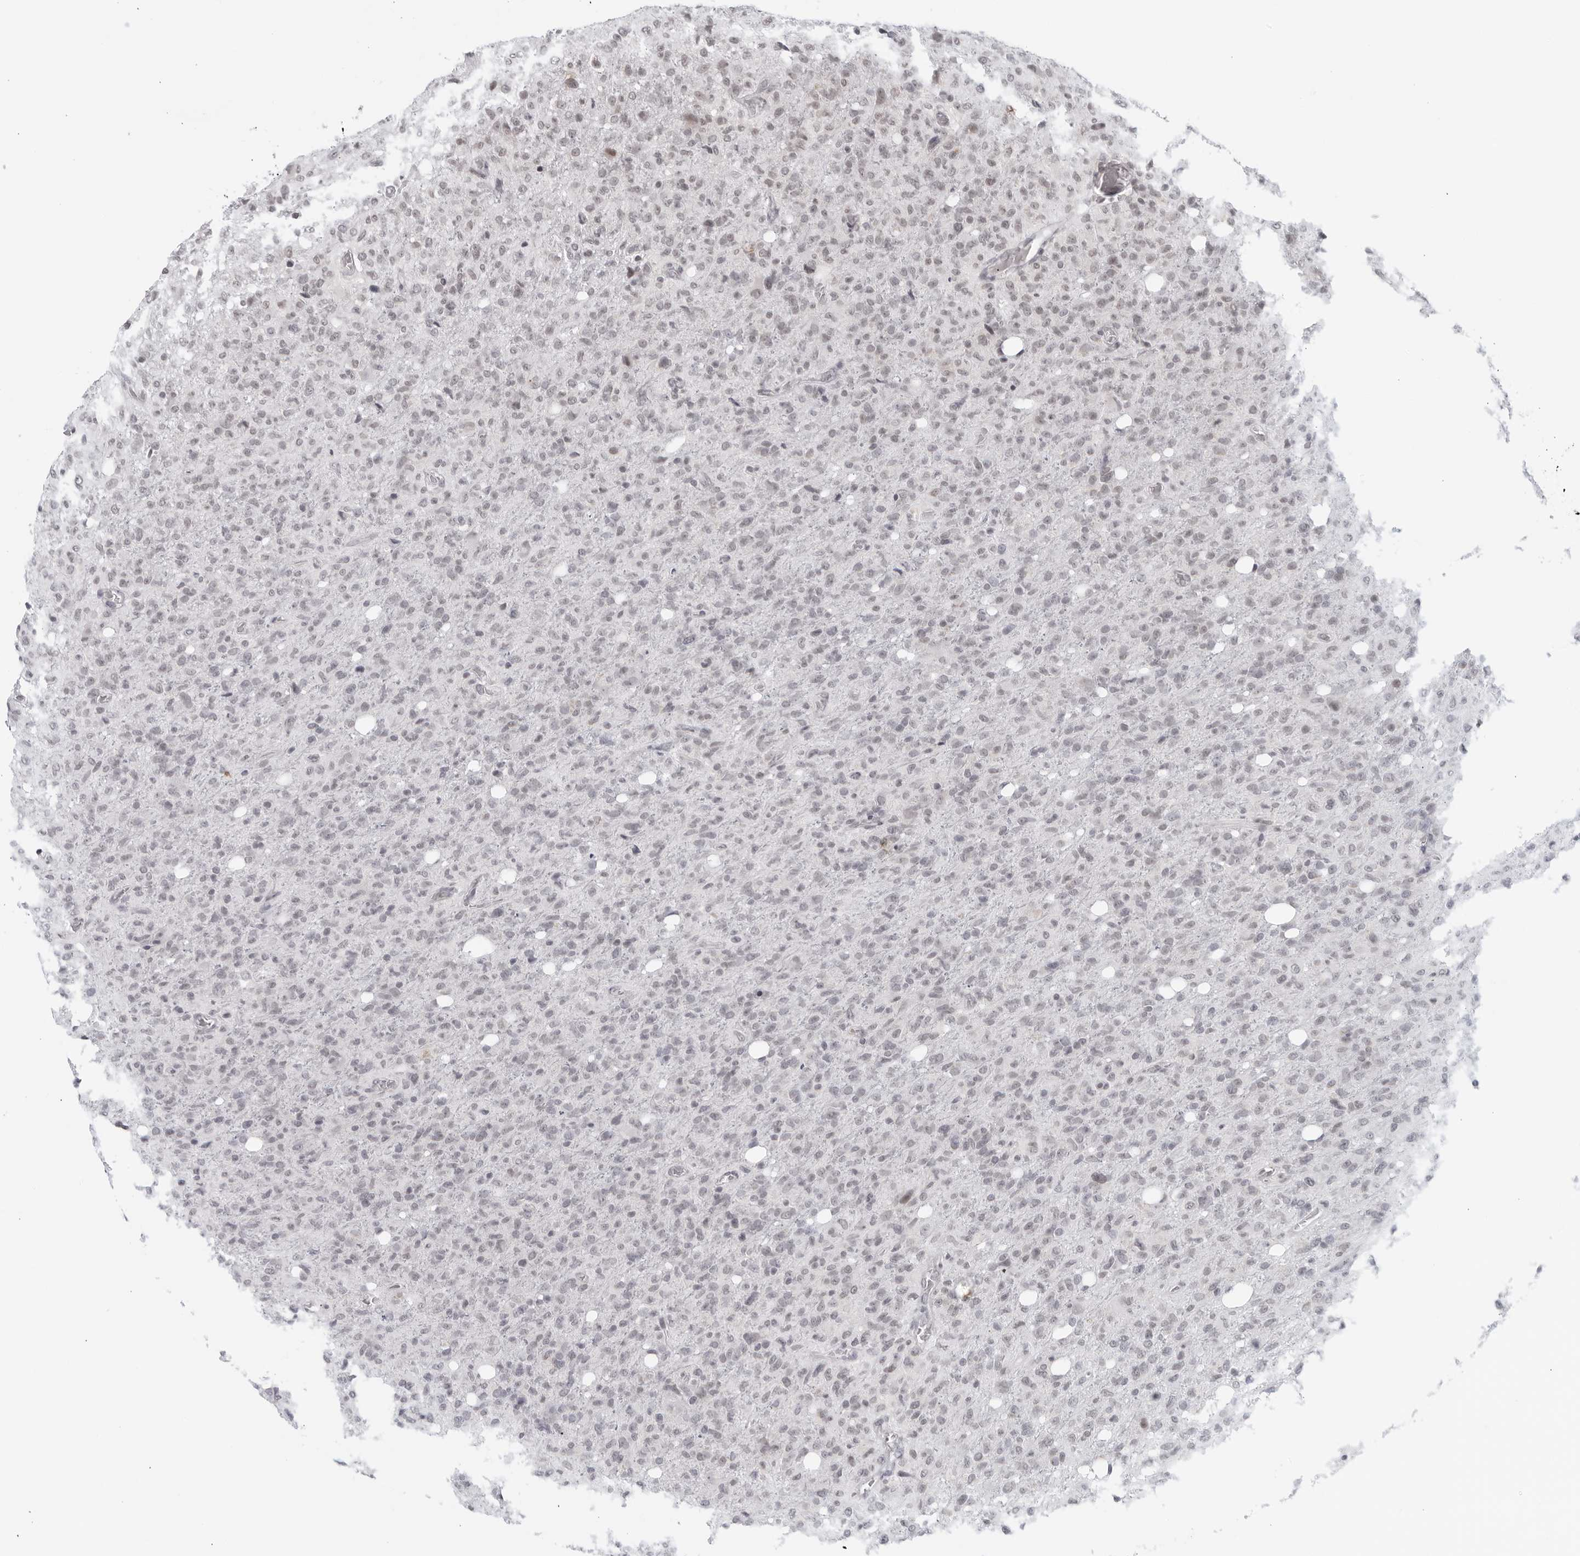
{"staining": {"intensity": "negative", "quantity": "none", "location": "none"}, "tissue": "glioma", "cell_type": "Tumor cells", "image_type": "cancer", "snomed": [{"axis": "morphology", "description": "Glioma, malignant, High grade"}, {"axis": "topography", "description": "Brain"}], "caption": "There is no significant expression in tumor cells of malignant glioma (high-grade).", "gene": "RAB11FIP3", "patient": {"sex": "female", "age": 57}}